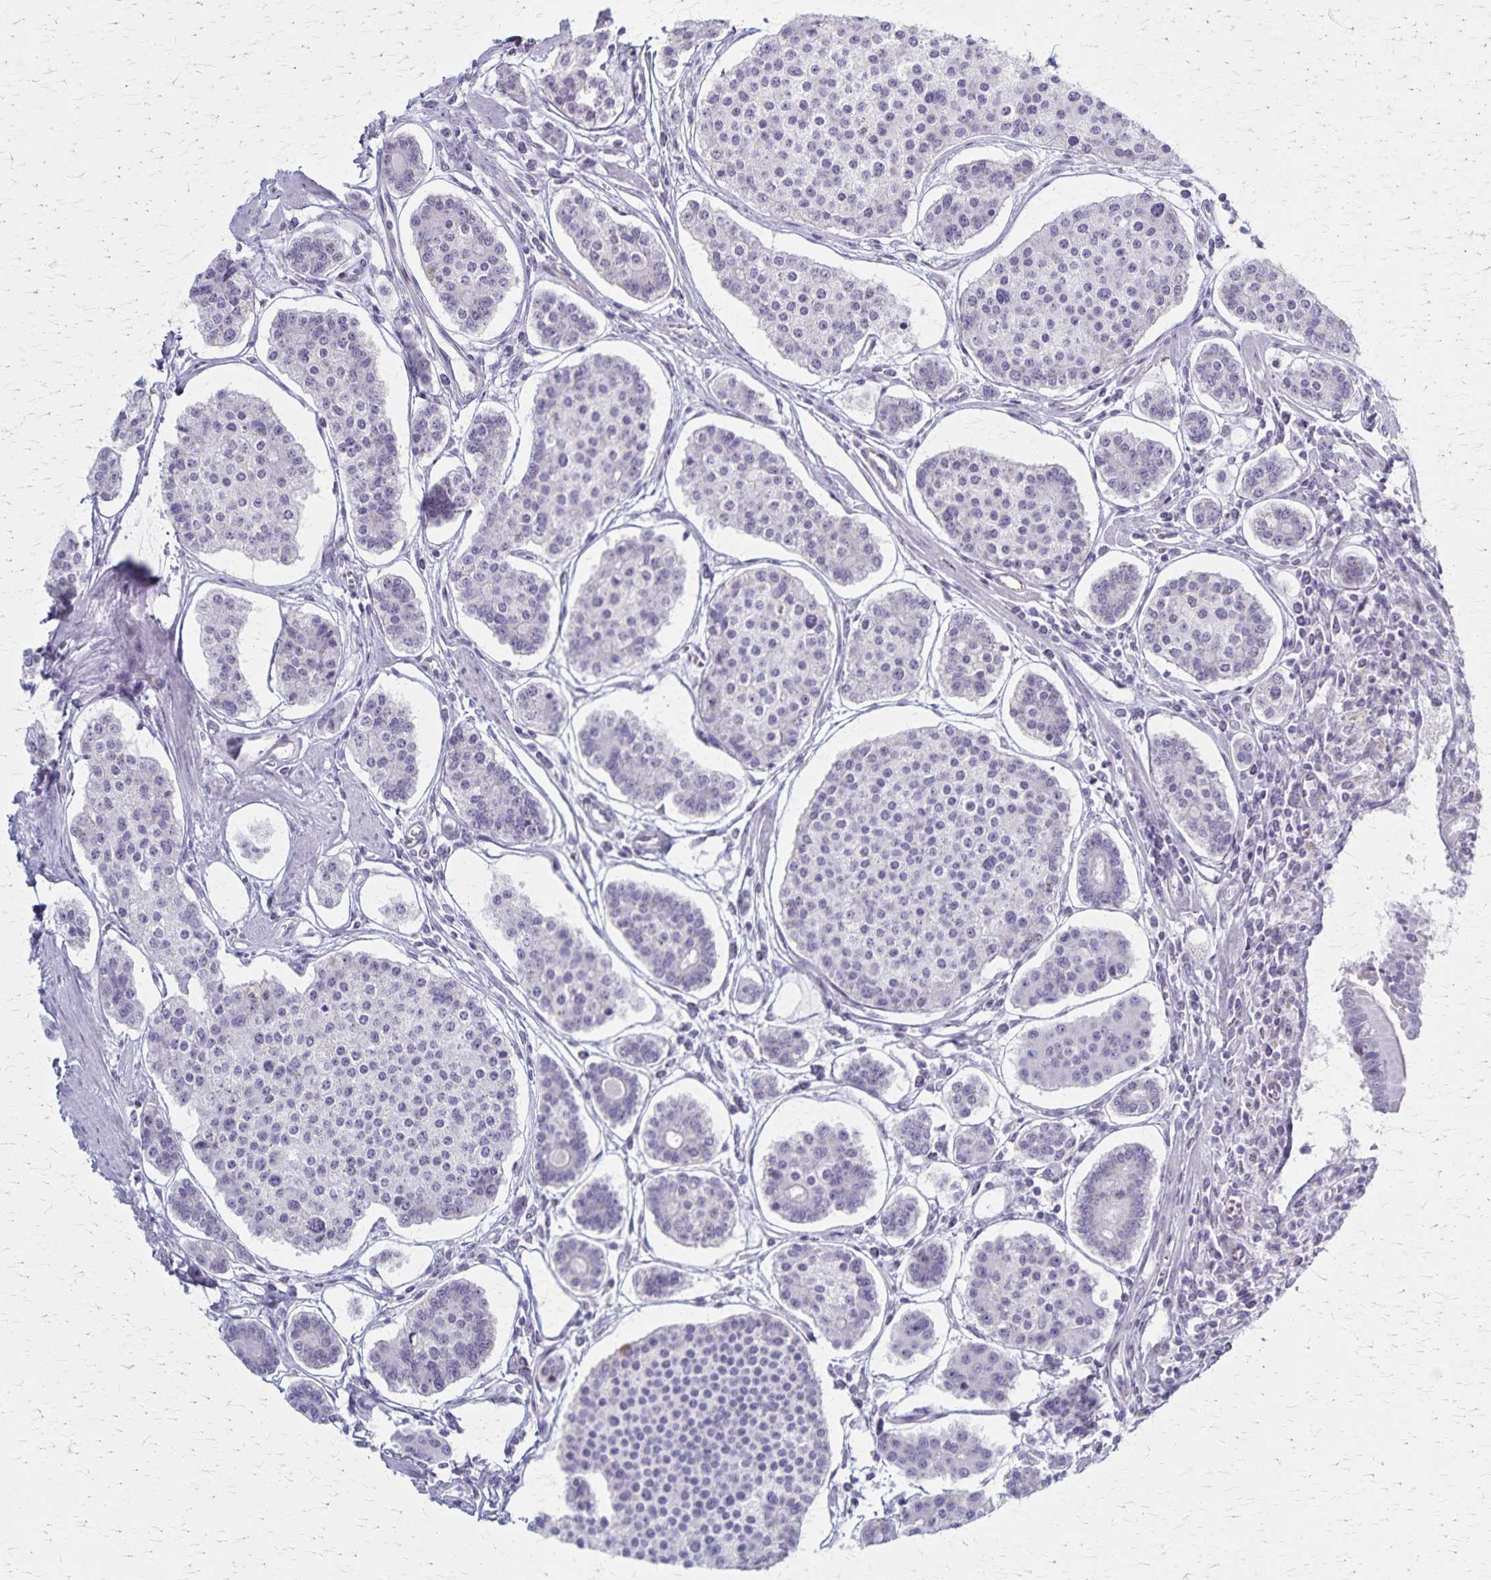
{"staining": {"intensity": "negative", "quantity": "none", "location": "none"}, "tissue": "carcinoid", "cell_type": "Tumor cells", "image_type": "cancer", "snomed": [{"axis": "morphology", "description": "Carcinoid, malignant, NOS"}, {"axis": "topography", "description": "Small intestine"}], "caption": "Tumor cells are negative for protein expression in human carcinoid (malignant).", "gene": "DLK2", "patient": {"sex": "female", "age": 65}}